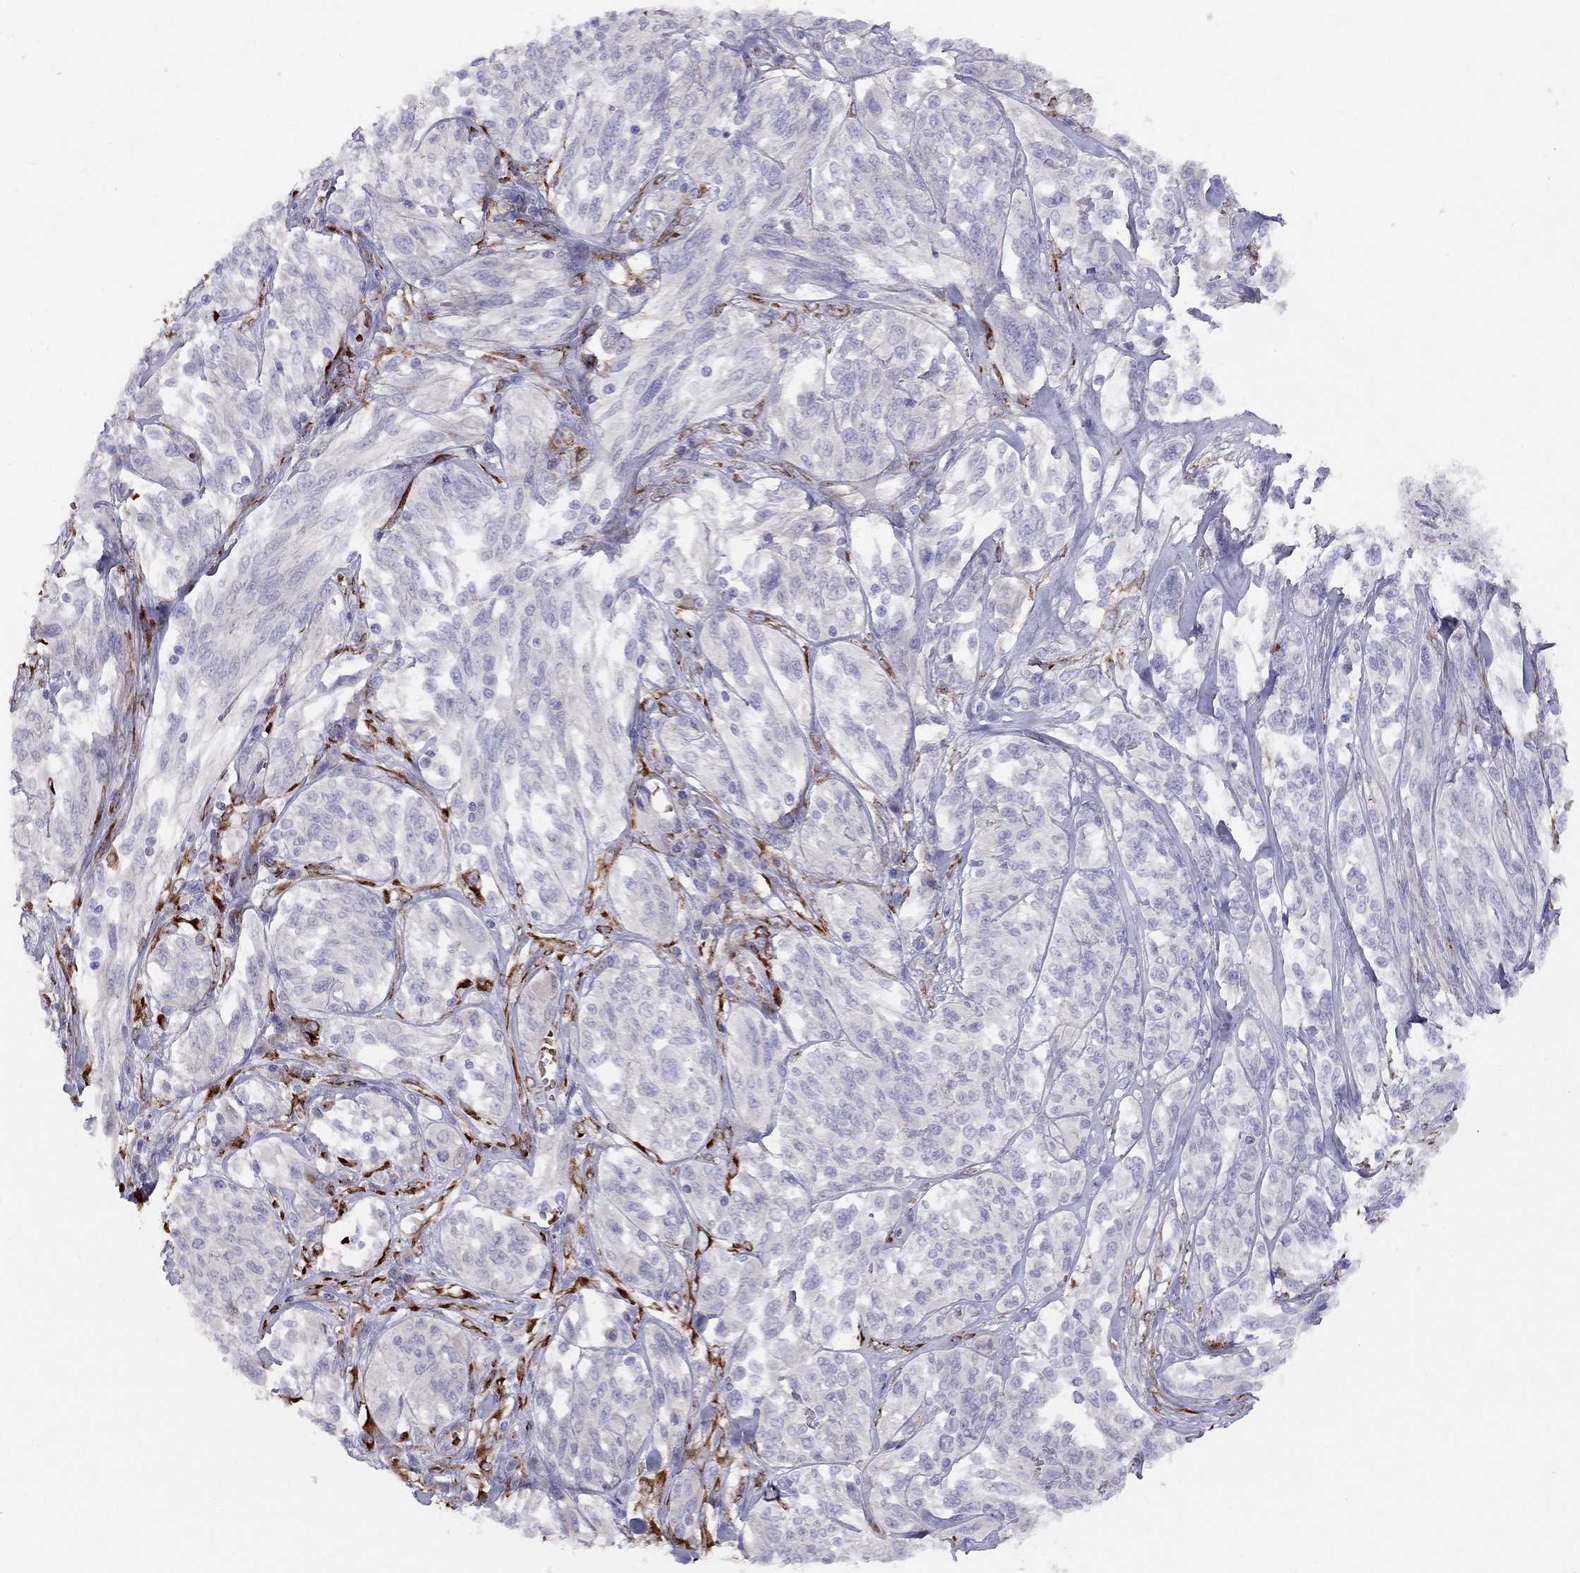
{"staining": {"intensity": "negative", "quantity": "none", "location": "none"}, "tissue": "melanoma", "cell_type": "Tumor cells", "image_type": "cancer", "snomed": [{"axis": "morphology", "description": "Malignant melanoma, NOS"}, {"axis": "topography", "description": "Skin"}], "caption": "Photomicrograph shows no significant protein expression in tumor cells of malignant melanoma.", "gene": "RHD", "patient": {"sex": "female", "age": 91}}